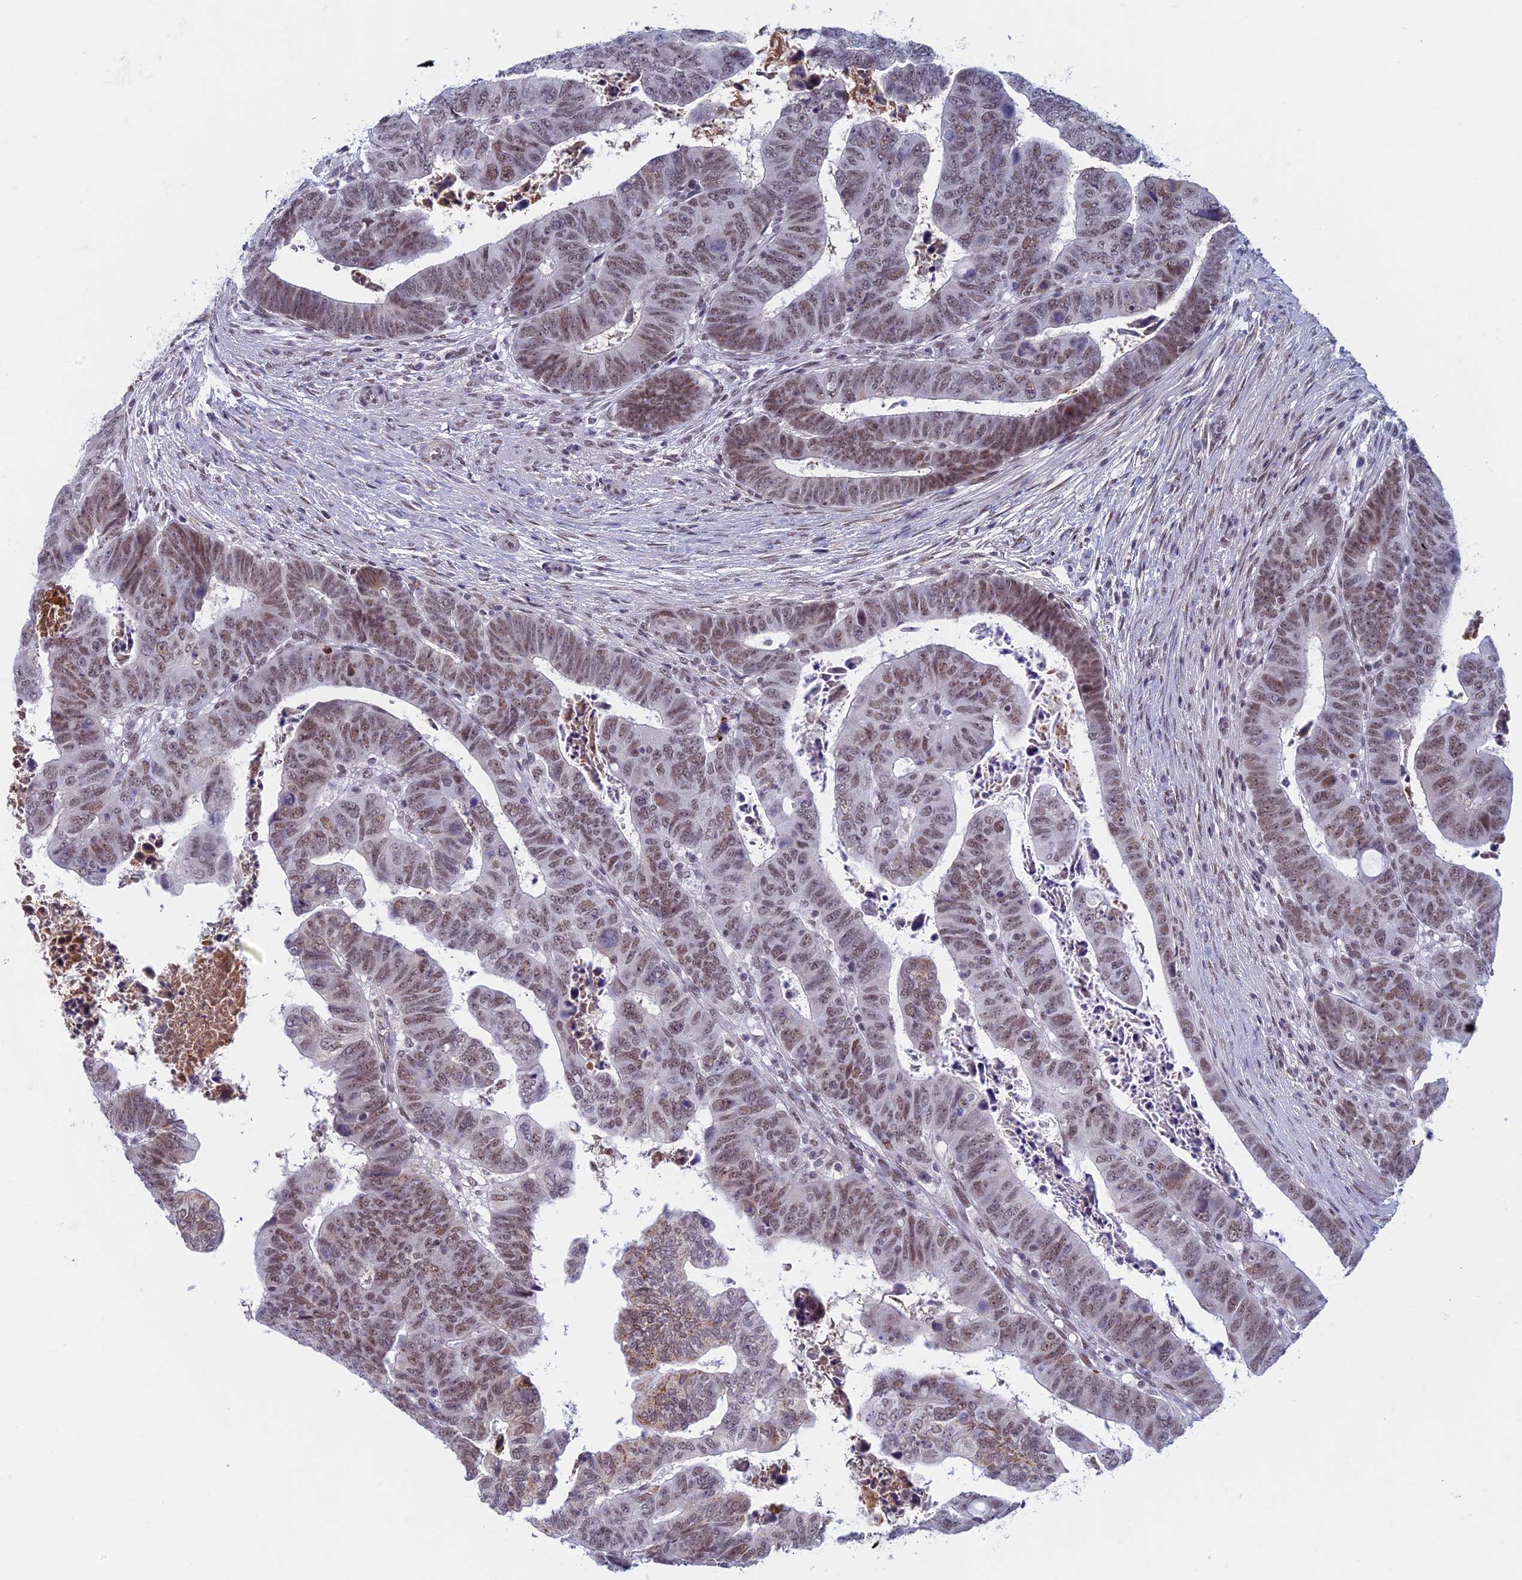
{"staining": {"intensity": "moderate", "quantity": ">75%", "location": "cytoplasmic/membranous,nuclear"}, "tissue": "colorectal cancer", "cell_type": "Tumor cells", "image_type": "cancer", "snomed": [{"axis": "morphology", "description": "Normal tissue, NOS"}, {"axis": "morphology", "description": "Adenocarcinoma, NOS"}, {"axis": "topography", "description": "Rectum"}], "caption": "Colorectal cancer (adenocarcinoma) stained with a protein marker shows moderate staining in tumor cells.", "gene": "ASH2L", "patient": {"sex": "female", "age": 65}}